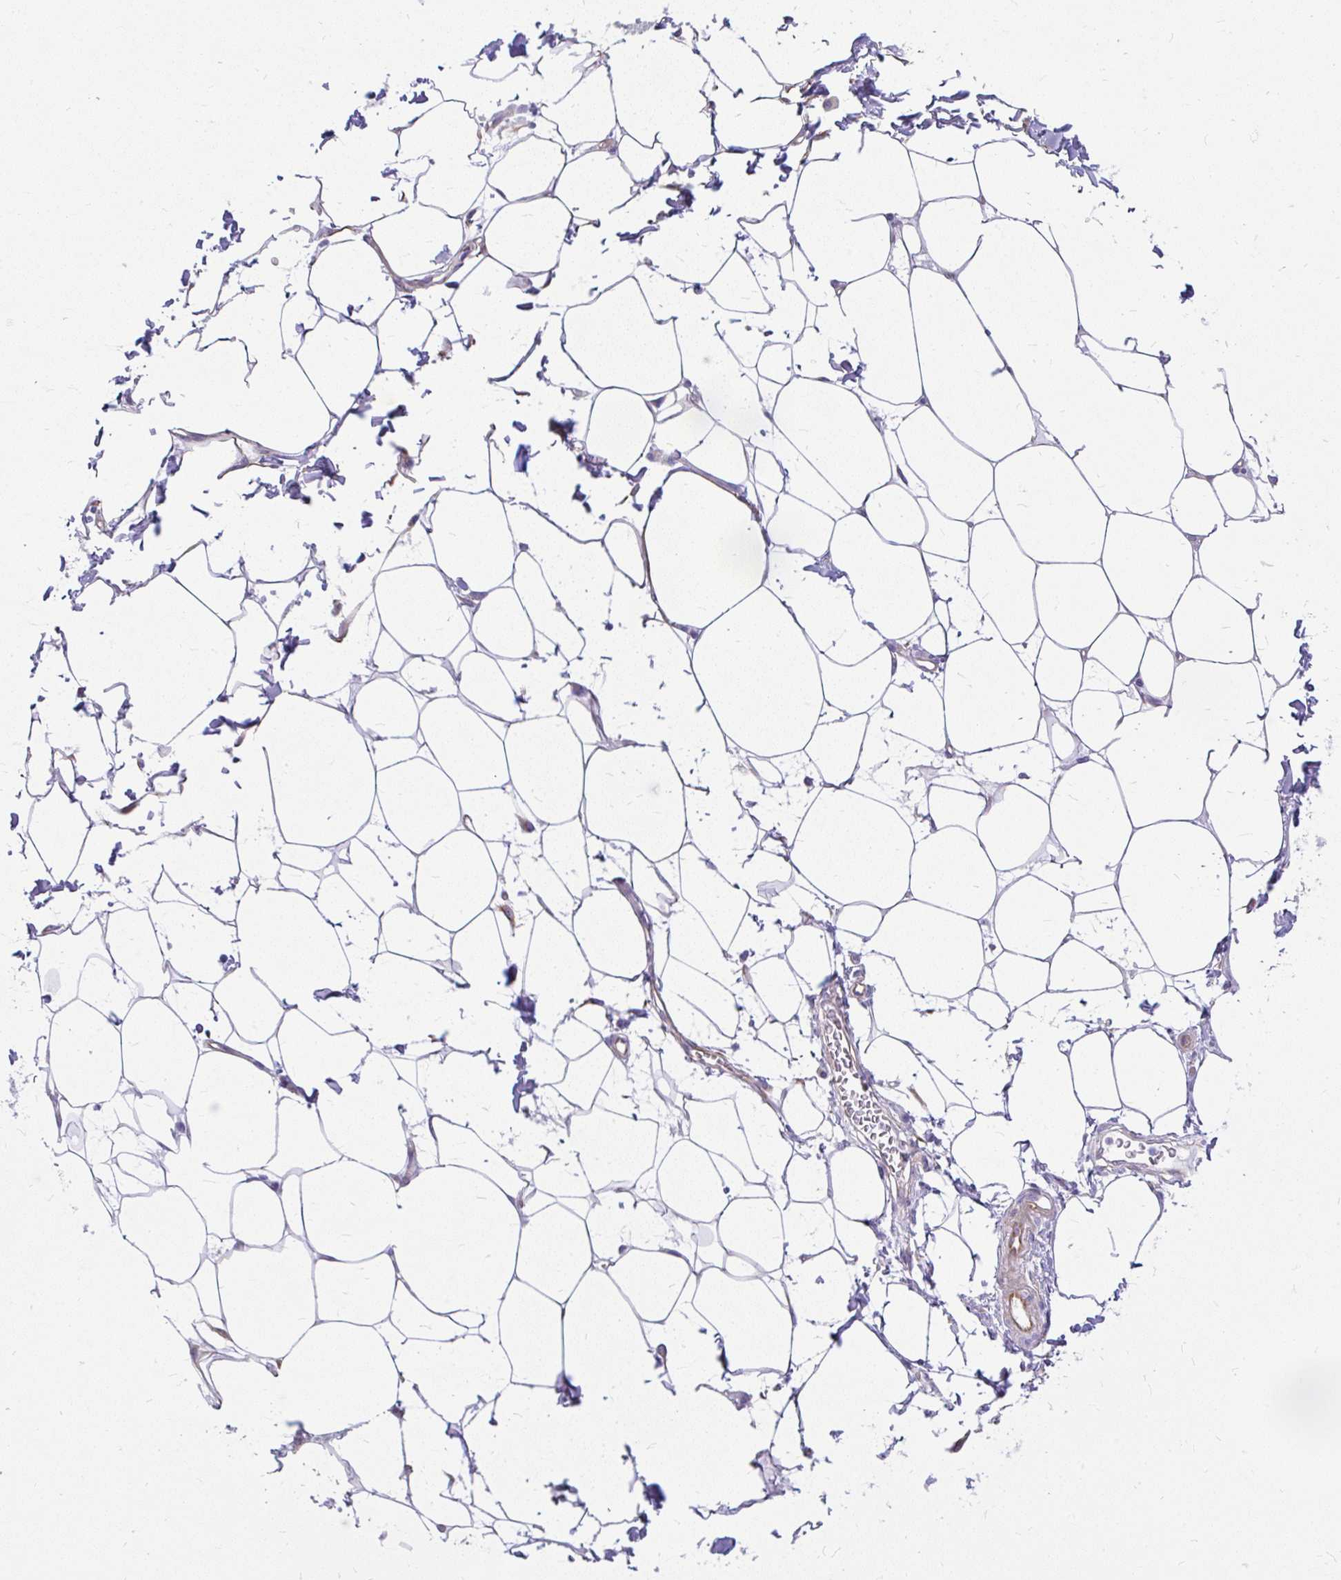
{"staining": {"intensity": "negative", "quantity": "none", "location": "none"}, "tissue": "adipose tissue", "cell_type": "Adipocytes", "image_type": "normal", "snomed": [{"axis": "morphology", "description": "Normal tissue, NOS"}, {"axis": "topography", "description": "Vagina"}, {"axis": "topography", "description": "Peripheral nerve tissue"}], "caption": "Immunohistochemical staining of benign human adipose tissue displays no significant staining in adipocytes.", "gene": "FAM83C", "patient": {"sex": "female", "age": 71}}